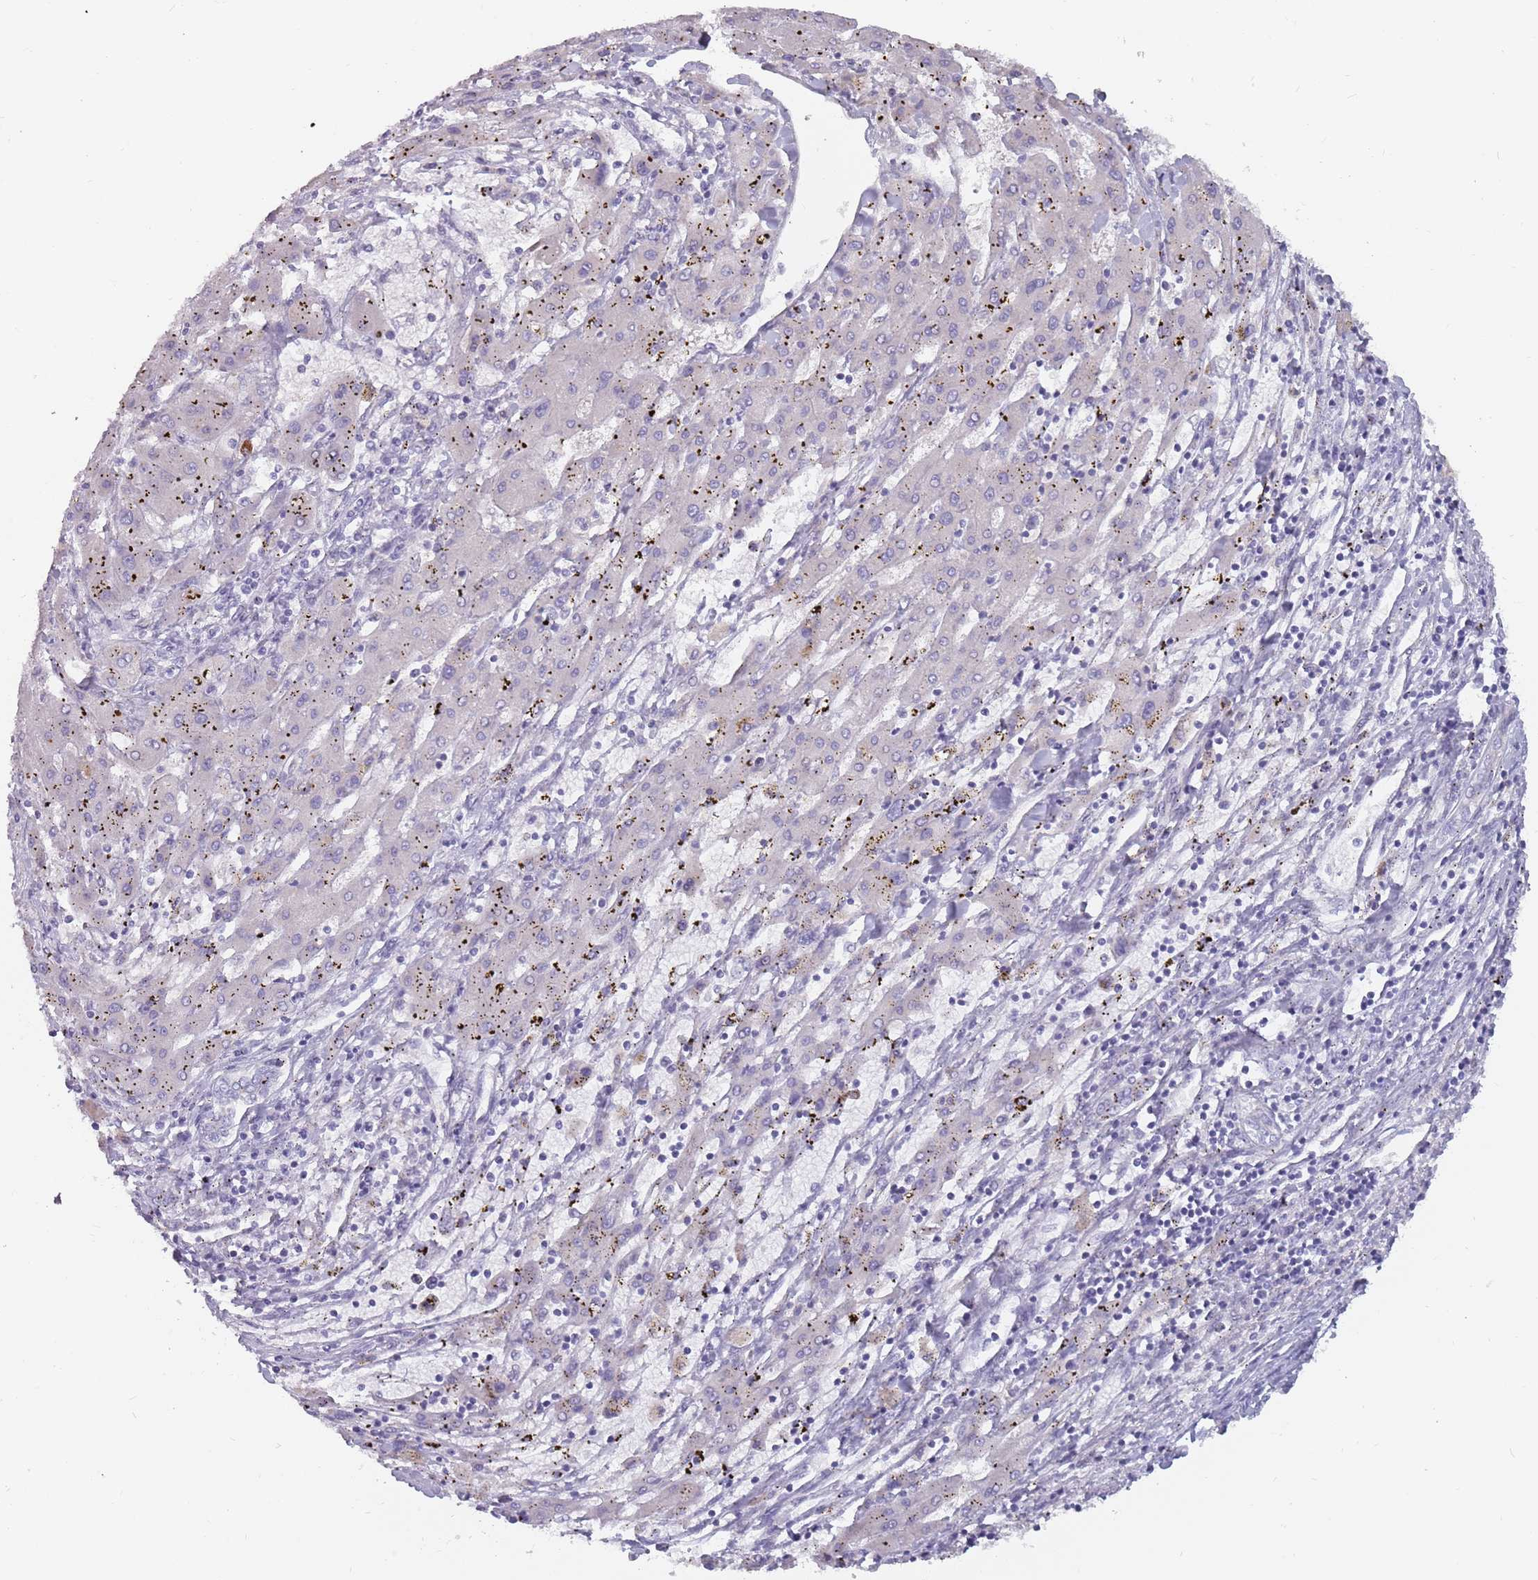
{"staining": {"intensity": "negative", "quantity": "none", "location": "none"}, "tissue": "liver cancer", "cell_type": "Tumor cells", "image_type": "cancer", "snomed": [{"axis": "morphology", "description": "Carcinoma, Hepatocellular, NOS"}, {"axis": "topography", "description": "Liver"}], "caption": "Liver cancer was stained to show a protein in brown. There is no significant expression in tumor cells.", "gene": "DDX4", "patient": {"sex": "male", "age": 72}}